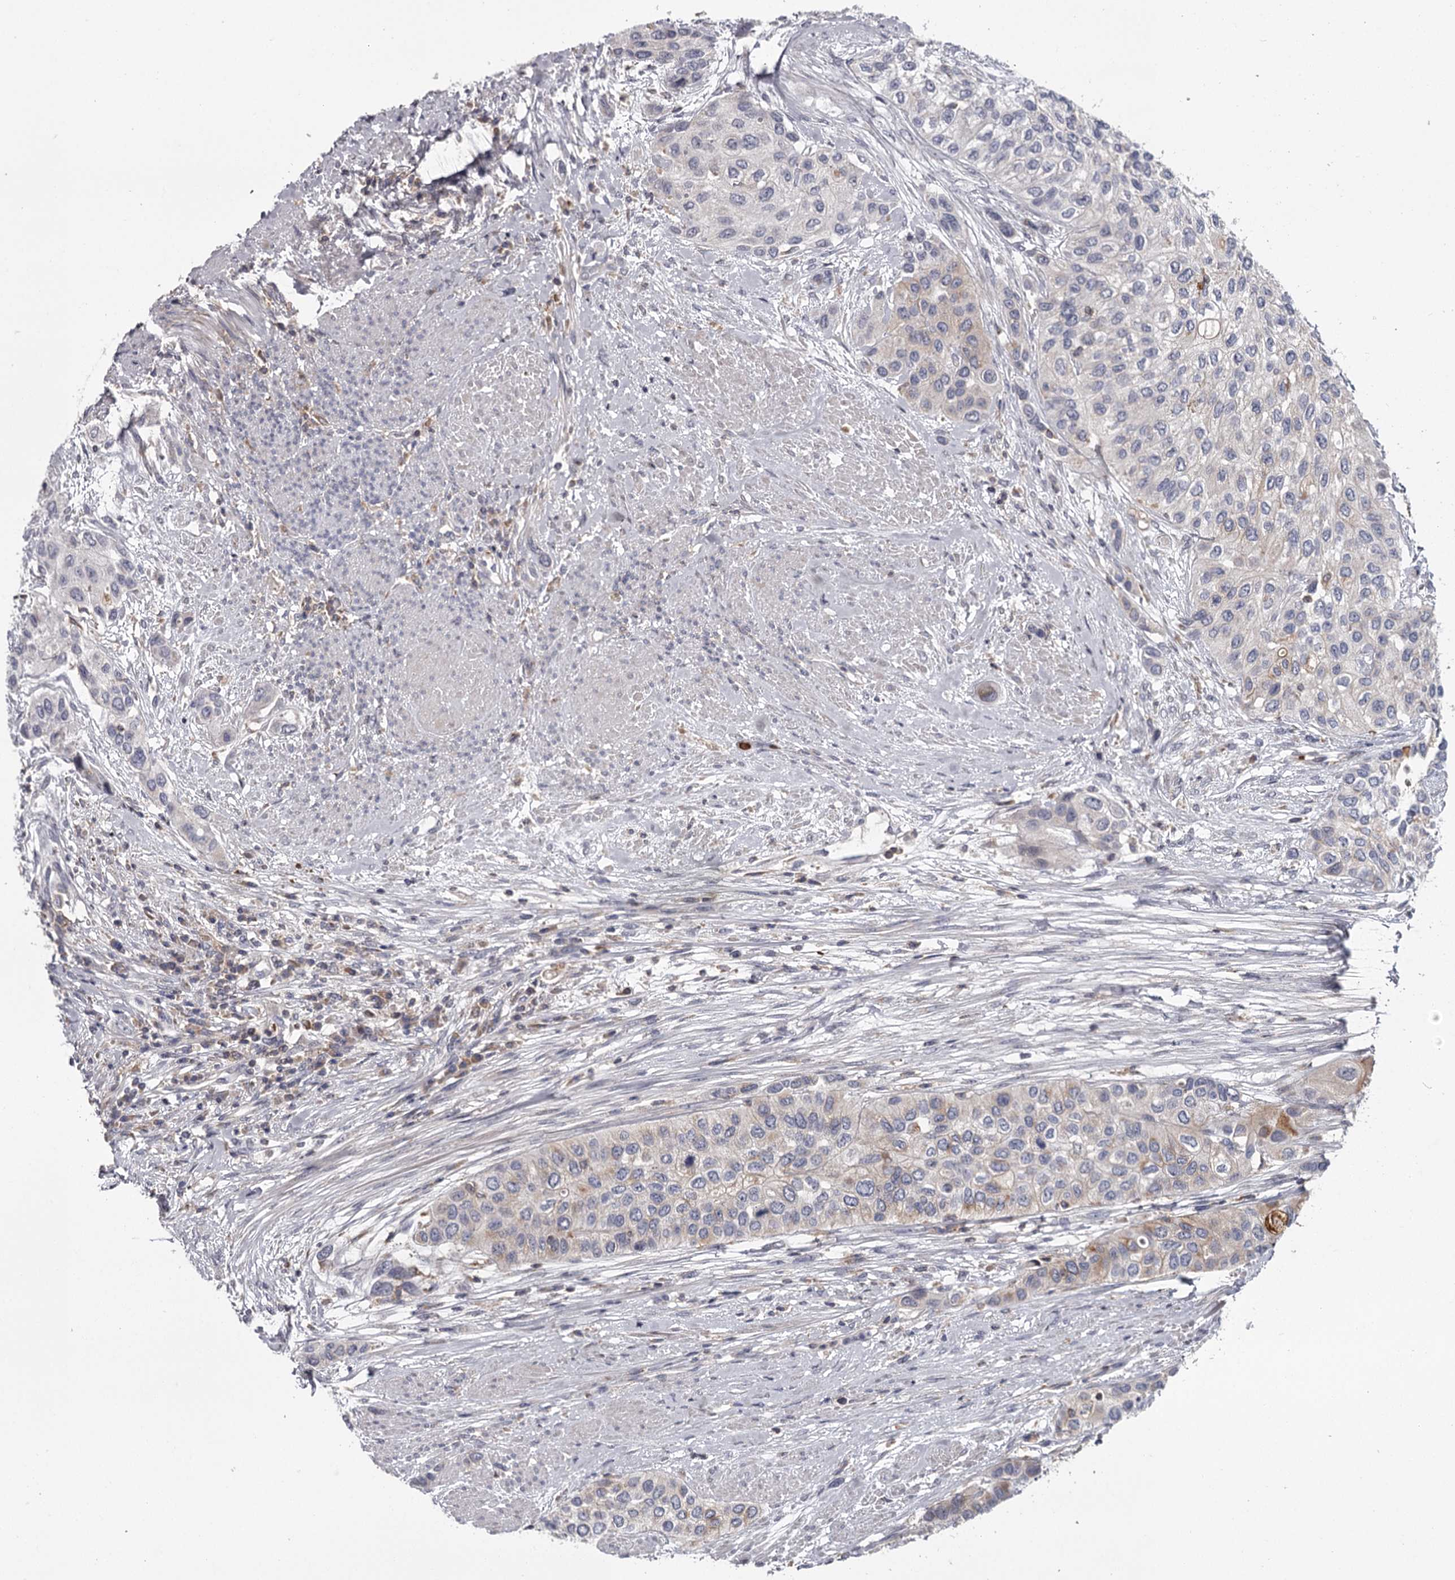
{"staining": {"intensity": "weak", "quantity": "<25%", "location": "cytoplasmic/membranous"}, "tissue": "urothelial cancer", "cell_type": "Tumor cells", "image_type": "cancer", "snomed": [{"axis": "morphology", "description": "Normal tissue, NOS"}, {"axis": "morphology", "description": "Urothelial carcinoma, High grade"}, {"axis": "topography", "description": "Vascular tissue"}, {"axis": "topography", "description": "Urinary bladder"}], "caption": "The photomicrograph reveals no staining of tumor cells in high-grade urothelial carcinoma. (Stains: DAB (3,3'-diaminobenzidine) IHC with hematoxylin counter stain, Microscopy: brightfield microscopy at high magnification).", "gene": "RASSF6", "patient": {"sex": "female", "age": 56}}